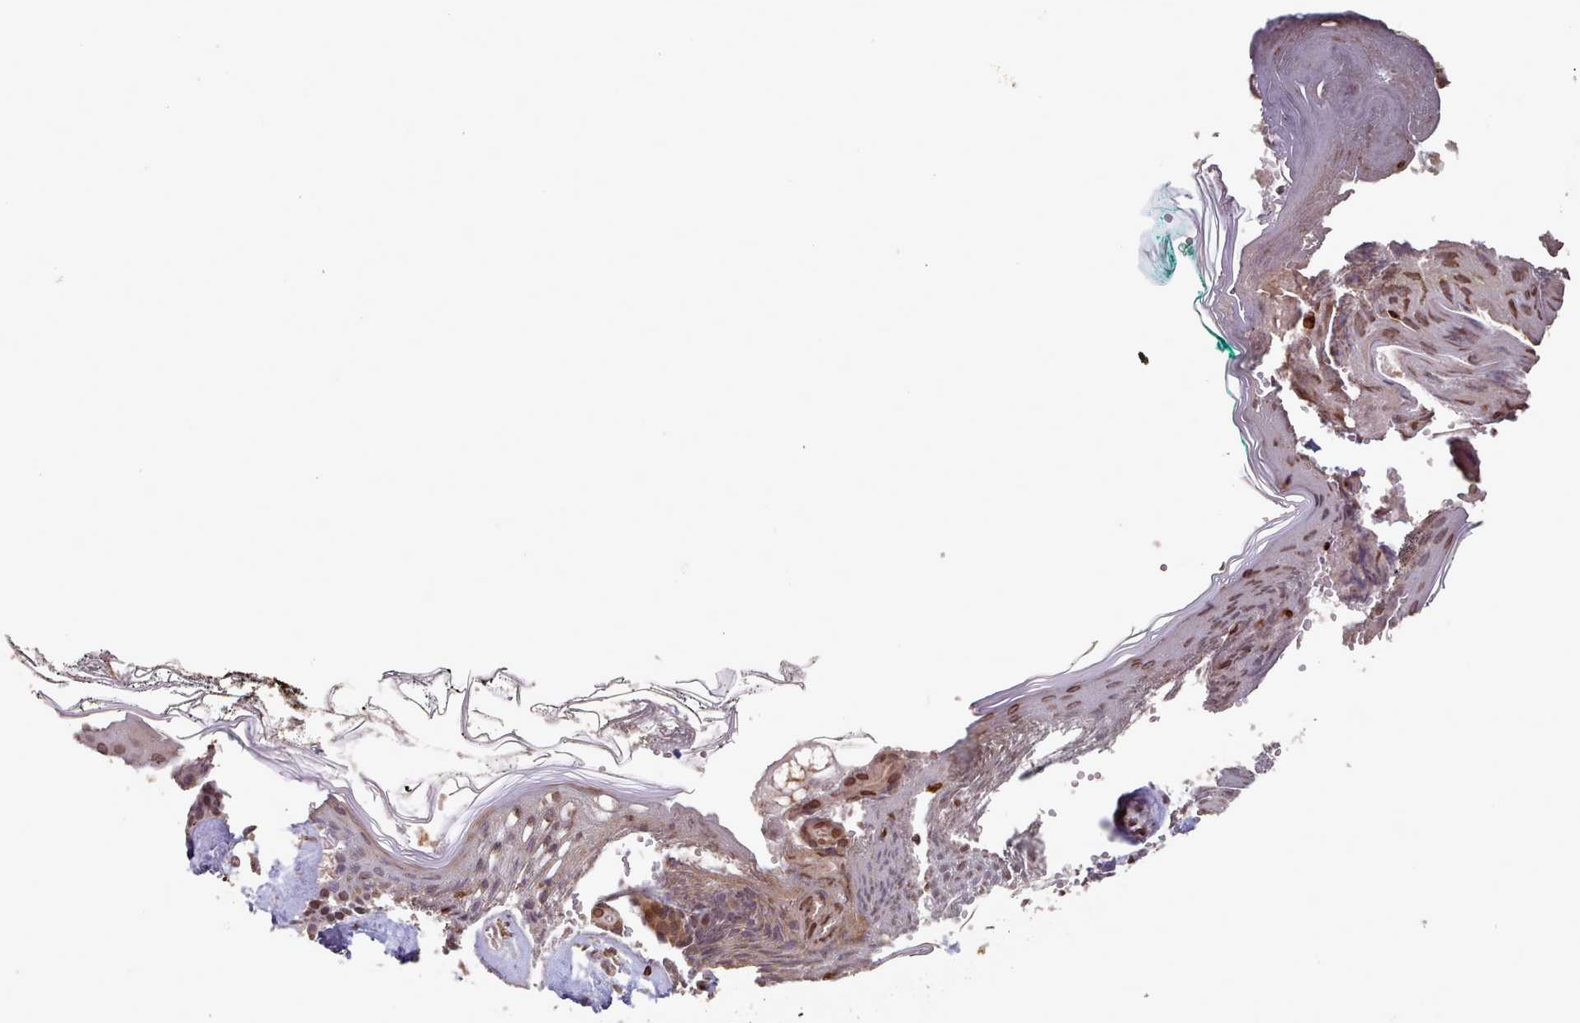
{"staining": {"intensity": "moderate", "quantity": ">75%", "location": "cytoplasmic/membranous,nuclear"}, "tissue": "skin", "cell_type": "Fibroblasts", "image_type": "normal", "snomed": [{"axis": "morphology", "description": "Normal tissue, NOS"}, {"axis": "topography", "description": "Skin"}], "caption": "Unremarkable skin shows moderate cytoplasmic/membranous,nuclear expression in approximately >75% of fibroblasts, visualized by immunohistochemistry. The protein of interest is shown in brown color, while the nuclei are stained blue.", "gene": "TOR1AIP1", "patient": {"sex": "female", "age": 34}}